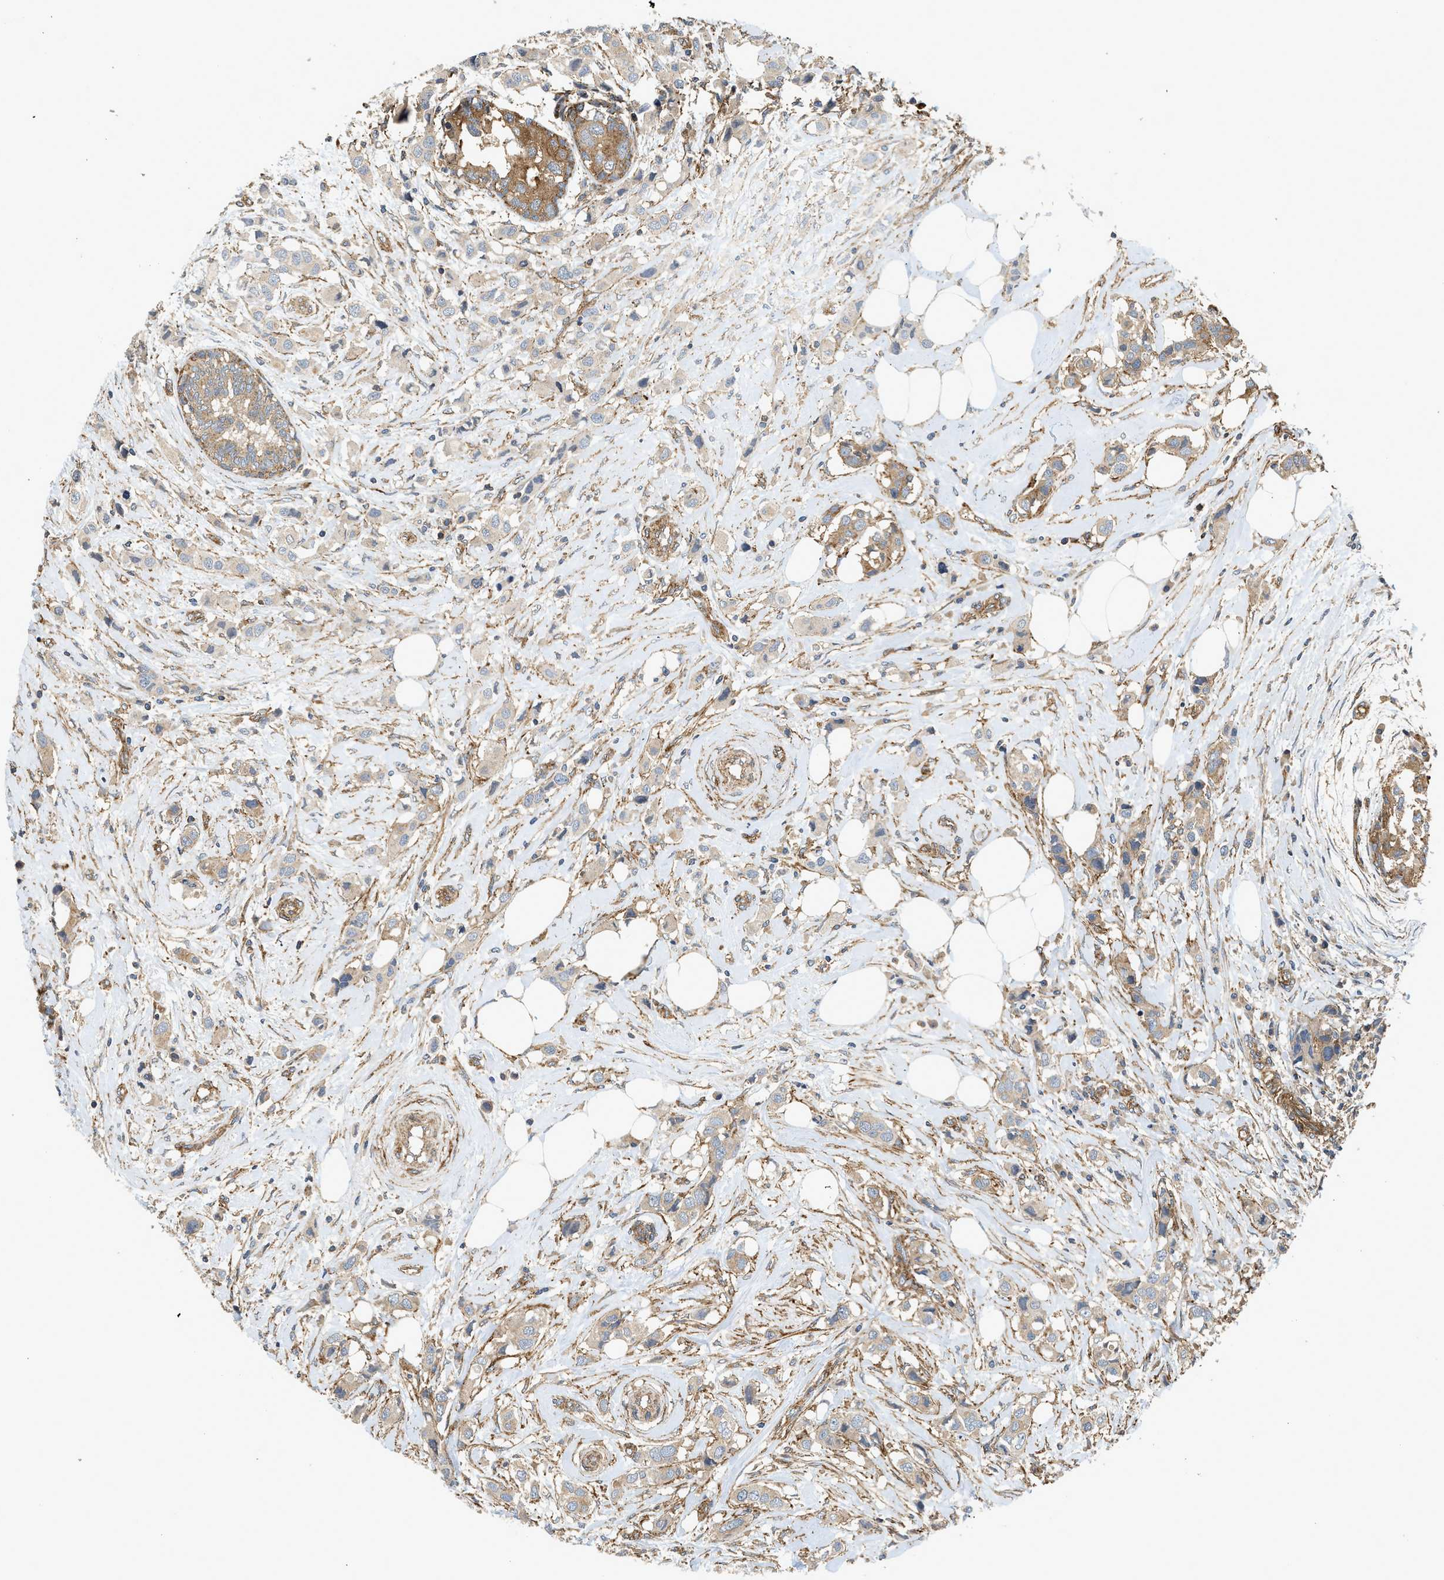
{"staining": {"intensity": "moderate", "quantity": "25%-75%", "location": "cytoplasmic/membranous"}, "tissue": "breast cancer", "cell_type": "Tumor cells", "image_type": "cancer", "snomed": [{"axis": "morphology", "description": "Normal tissue, NOS"}, {"axis": "morphology", "description": "Duct carcinoma"}, {"axis": "topography", "description": "Breast"}], "caption": "The micrograph exhibits staining of breast cancer, revealing moderate cytoplasmic/membranous protein staining (brown color) within tumor cells.", "gene": "HIP1", "patient": {"sex": "female", "age": 50}}